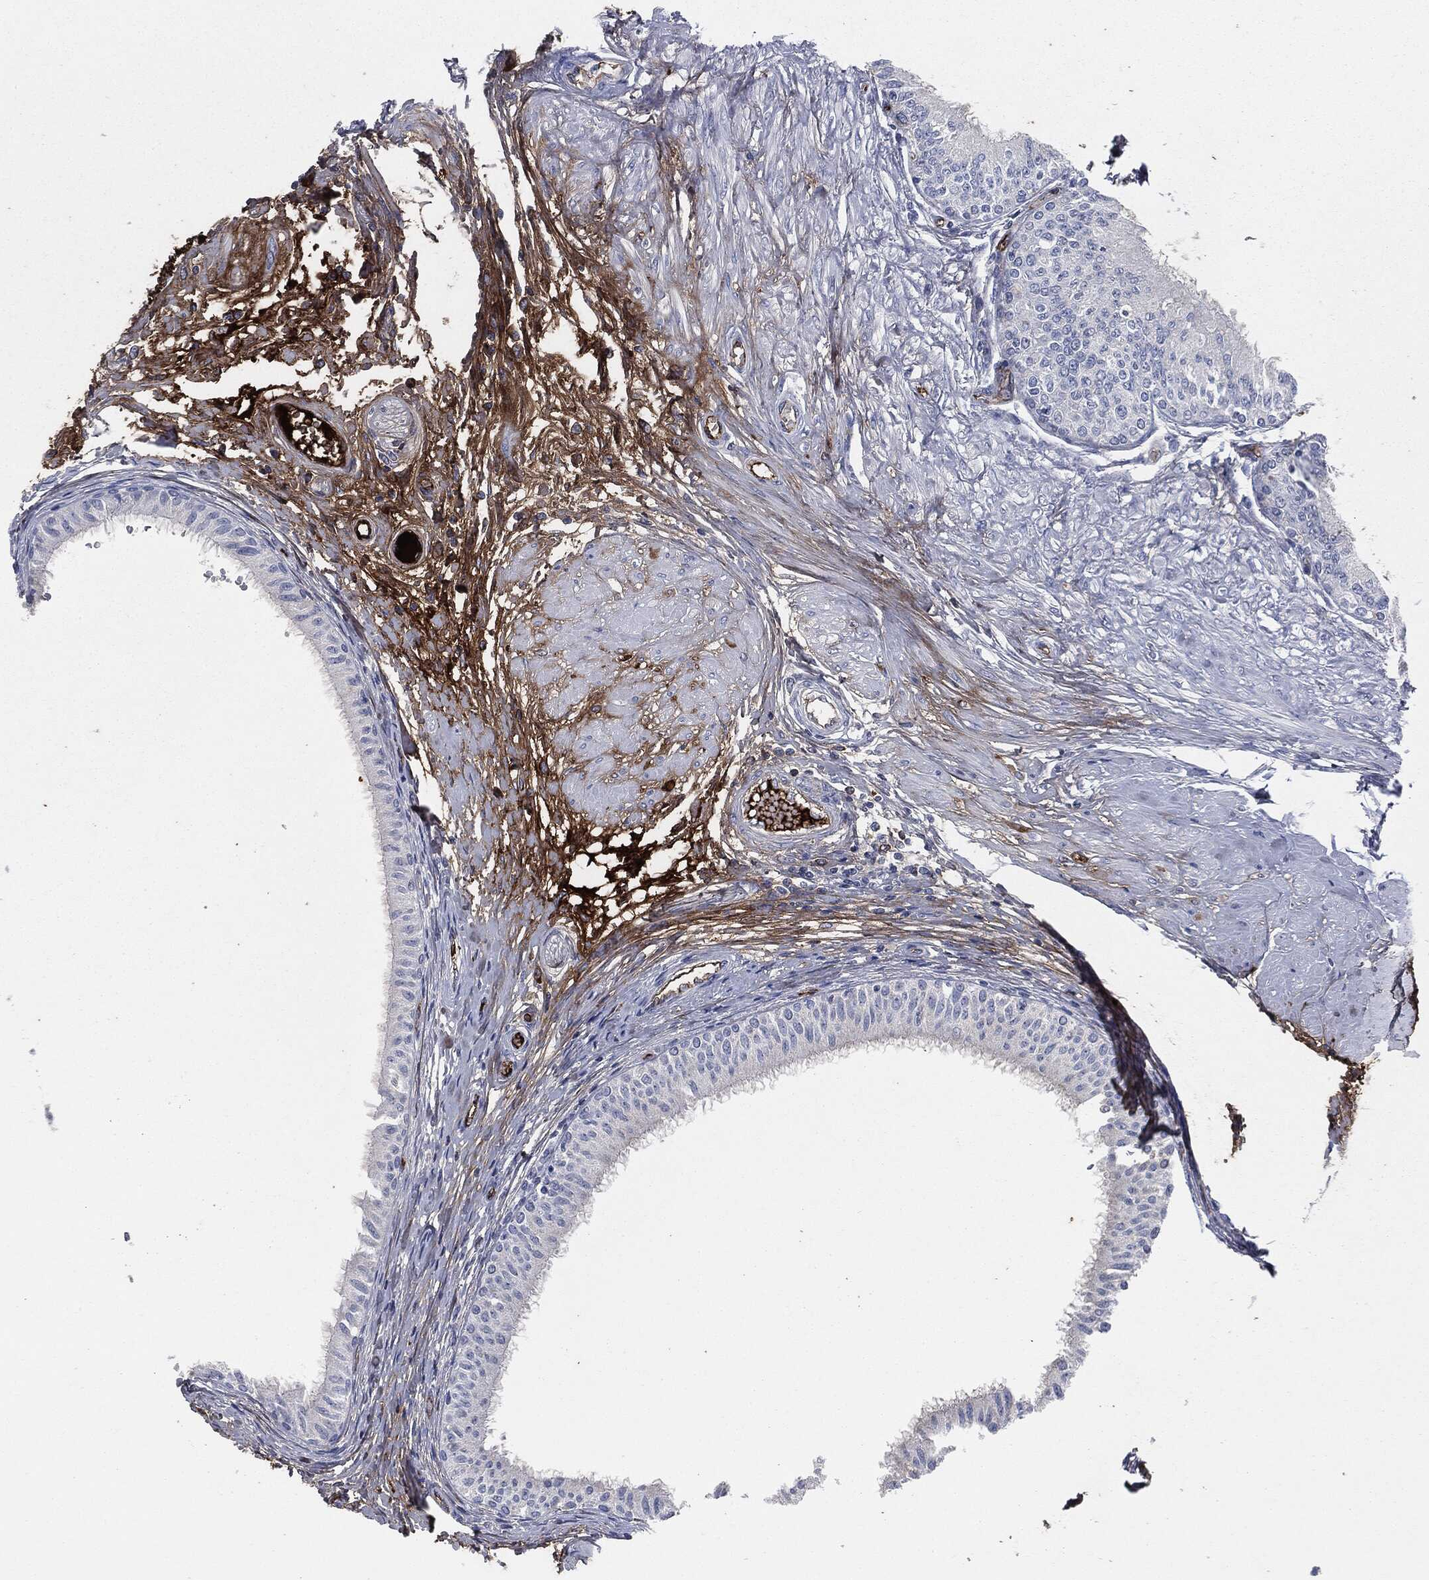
{"staining": {"intensity": "negative", "quantity": "none", "location": "none"}, "tissue": "epididymis", "cell_type": "Glandular cells", "image_type": "normal", "snomed": [{"axis": "morphology", "description": "Normal tissue, NOS"}, {"axis": "morphology", "description": "Seminoma, NOS"}, {"axis": "topography", "description": "Testis"}, {"axis": "topography", "description": "Epididymis"}], "caption": "An IHC micrograph of normal epididymis is shown. There is no staining in glandular cells of epididymis. (Brightfield microscopy of DAB (3,3'-diaminobenzidine) IHC at high magnification).", "gene": "APOB", "patient": {"sex": "male", "age": 61}}